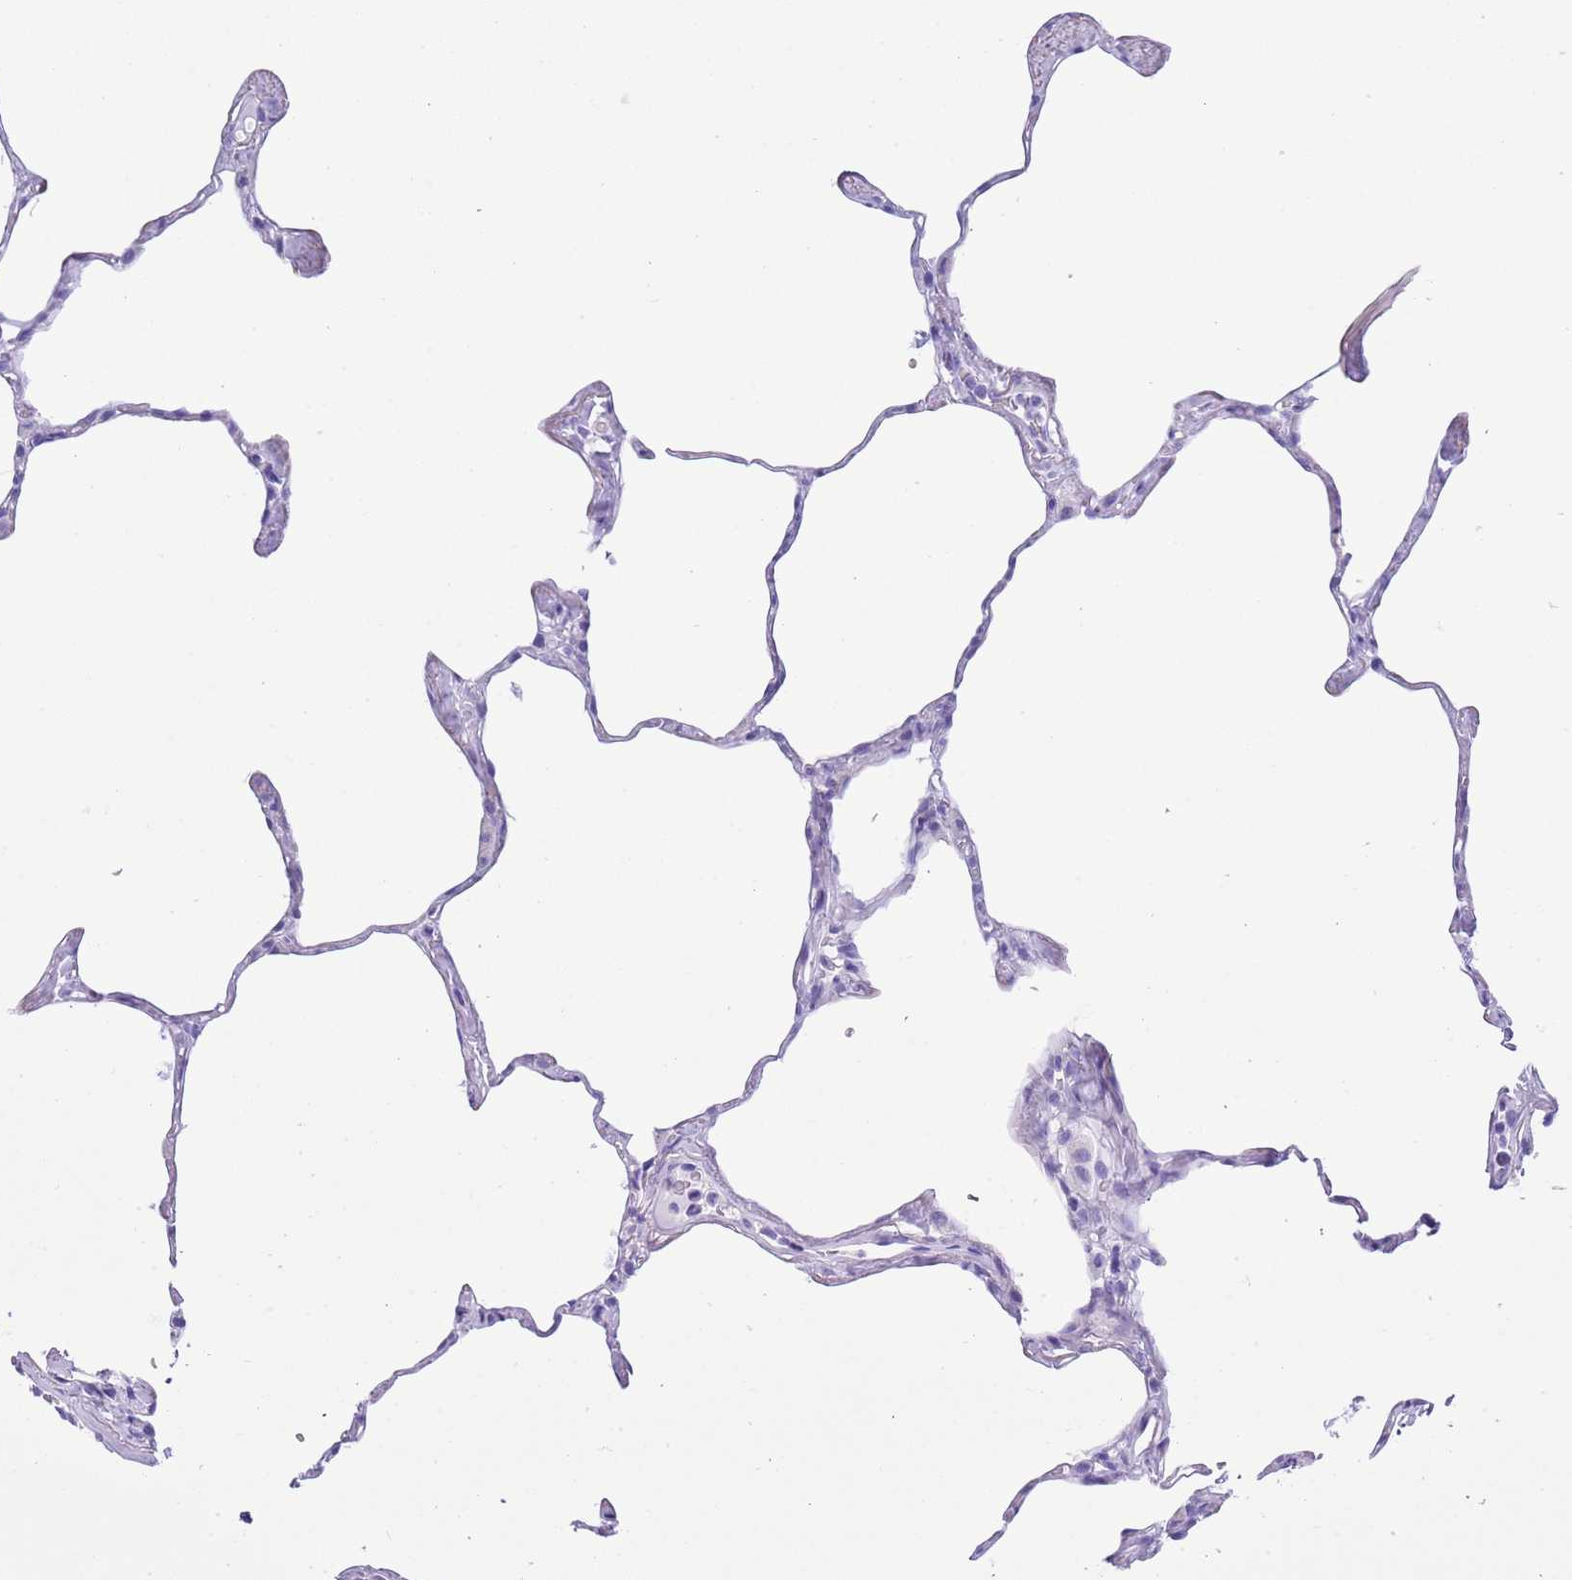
{"staining": {"intensity": "negative", "quantity": "none", "location": "none"}, "tissue": "lung", "cell_type": "Alveolar cells", "image_type": "normal", "snomed": [{"axis": "morphology", "description": "Normal tissue, NOS"}, {"axis": "topography", "description": "Lung"}], "caption": "Alveolar cells are negative for protein expression in benign human lung. (Brightfield microscopy of DAB (3,3'-diaminobenzidine) immunohistochemistry (IHC) at high magnification).", "gene": "TMEM185A", "patient": {"sex": "male", "age": 65}}